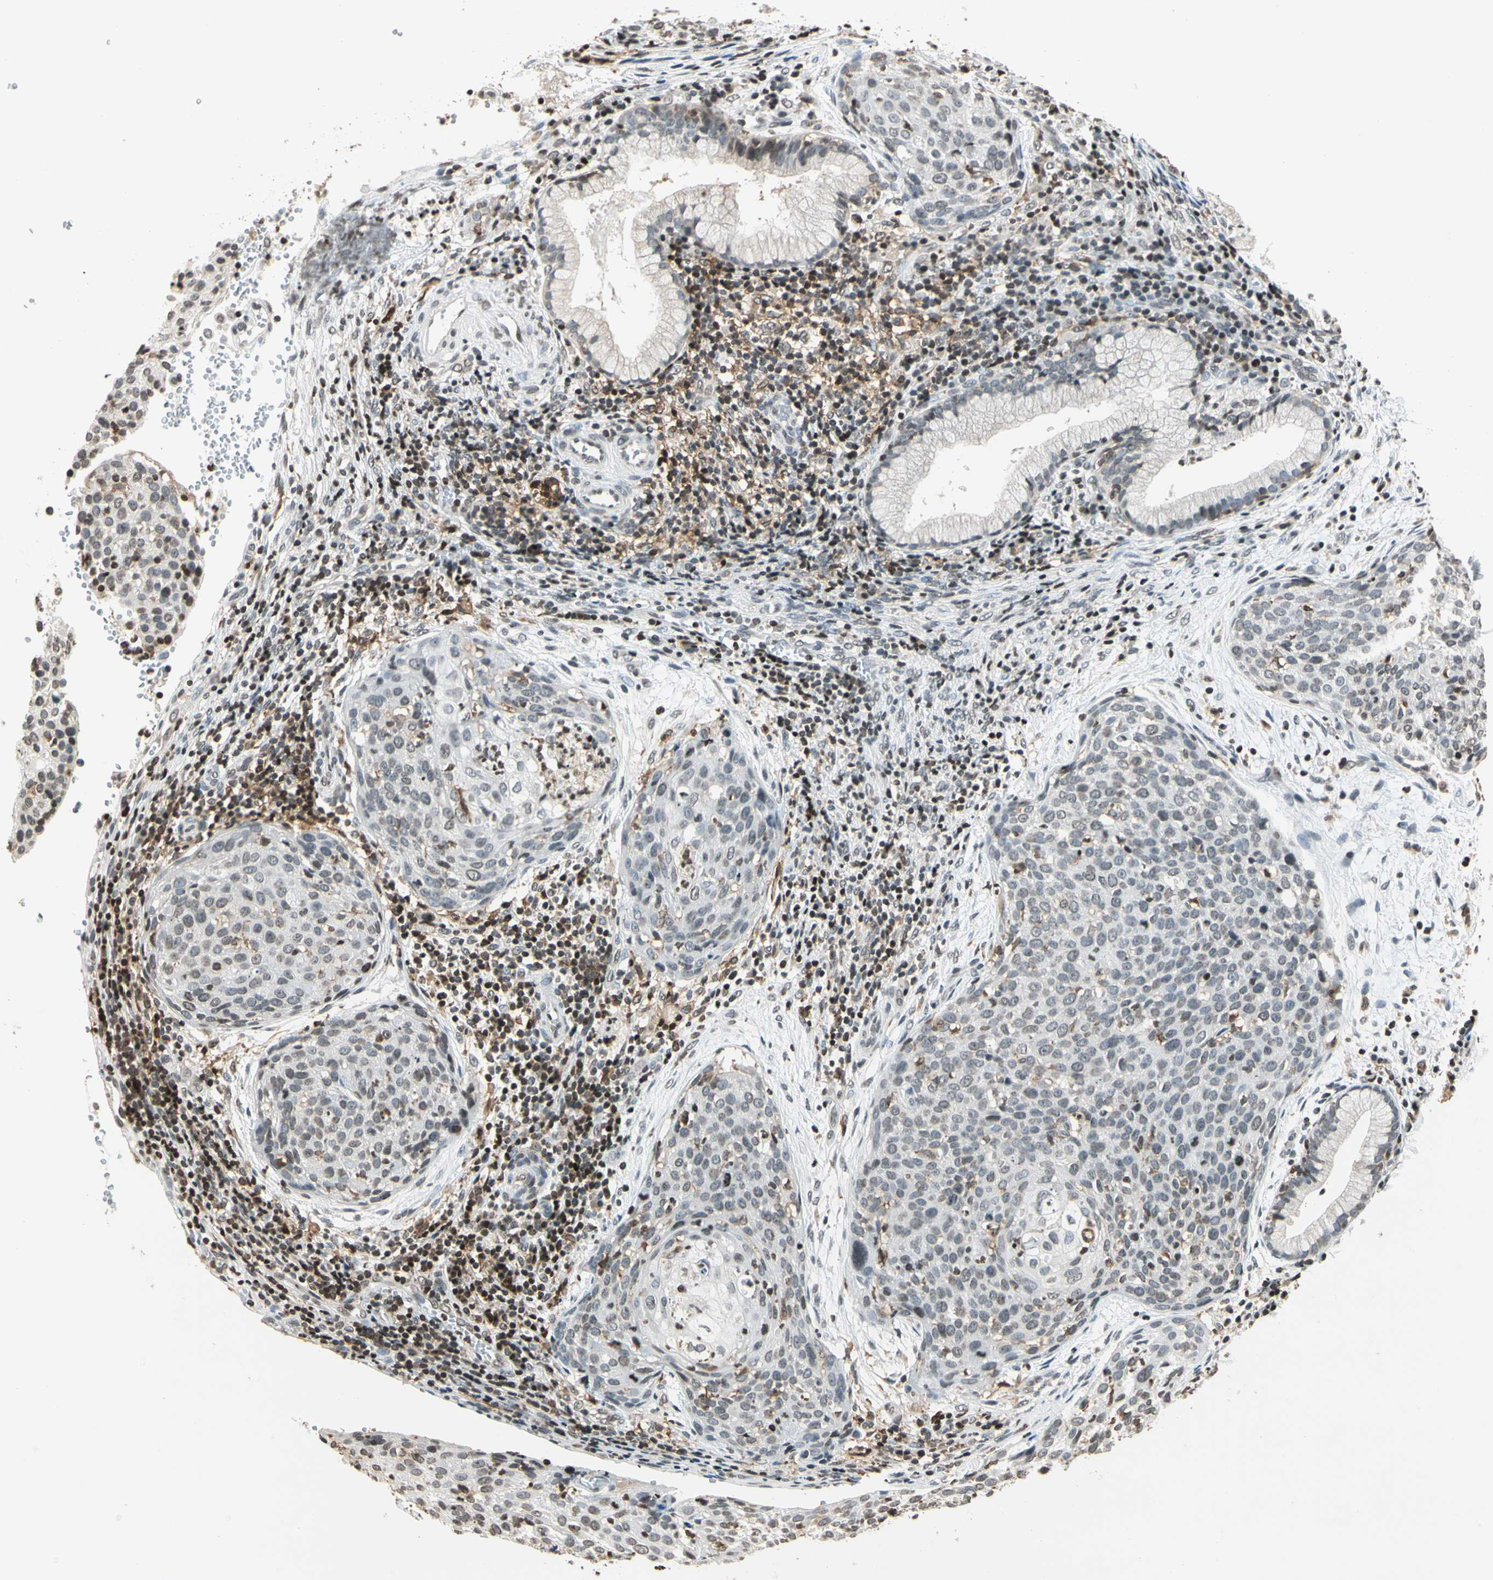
{"staining": {"intensity": "weak", "quantity": "<25%", "location": "nuclear"}, "tissue": "cervical cancer", "cell_type": "Tumor cells", "image_type": "cancer", "snomed": [{"axis": "morphology", "description": "Squamous cell carcinoma, NOS"}, {"axis": "topography", "description": "Cervix"}], "caption": "A micrograph of human cervical cancer is negative for staining in tumor cells.", "gene": "FER", "patient": {"sex": "female", "age": 38}}